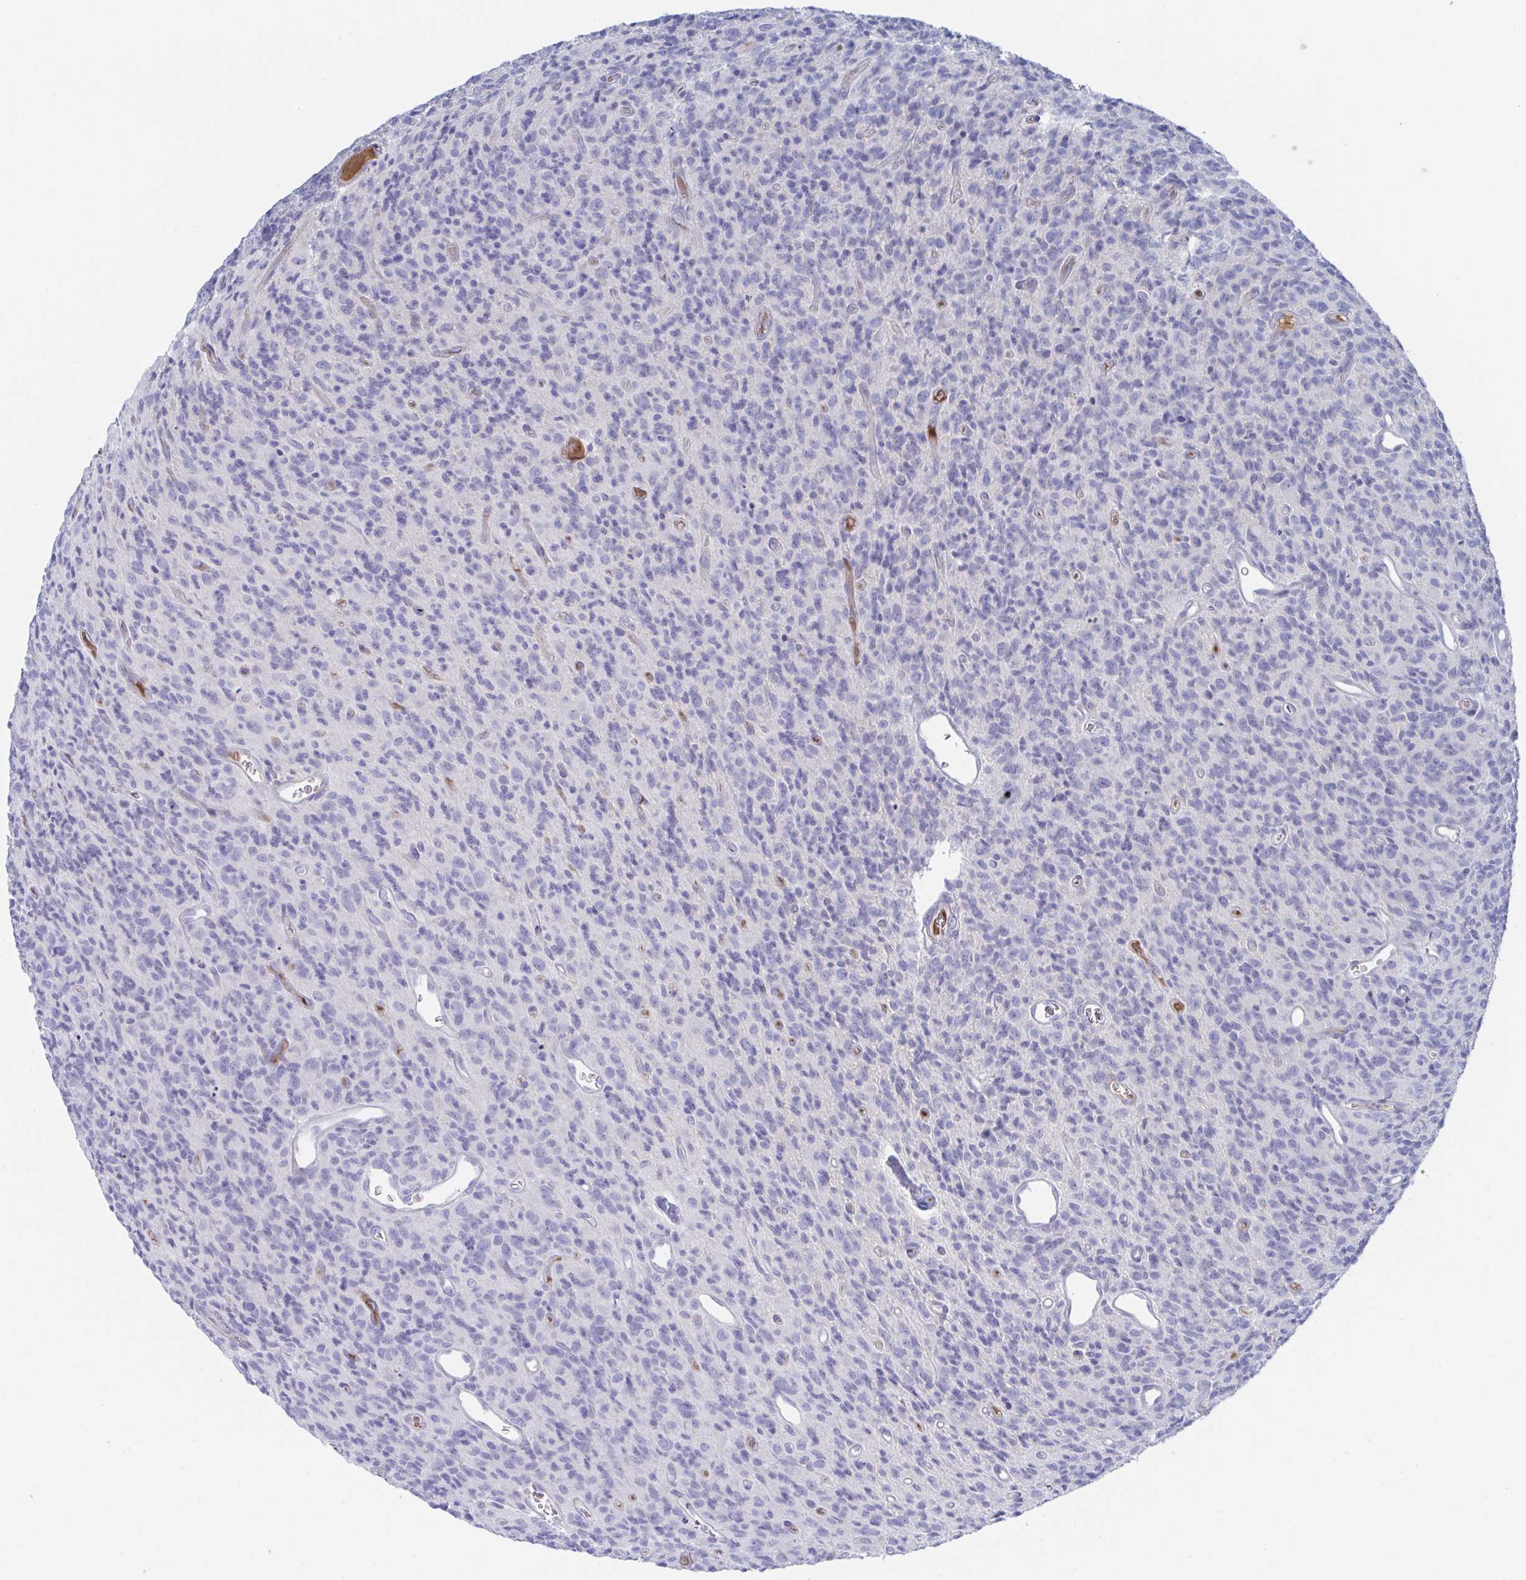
{"staining": {"intensity": "negative", "quantity": "none", "location": "none"}, "tissue": "glioma", "cell_type": "Tumor cells", "image_type": "cancer", "snomed": [{"axis": "morphology", "description": "Glioma, malignant, High grade"}, {"axis": "topography", "description": "Brain"}], "caption": "Tumor cells show no significant protein positivity in glioma. (DAB (3,3'-diaminobenzidine) immunohistochemistry (IHC) with hematoxylin counter stain).", "gene": "TNFAIP6", "patient": {"sex": "male", "age": 76}}